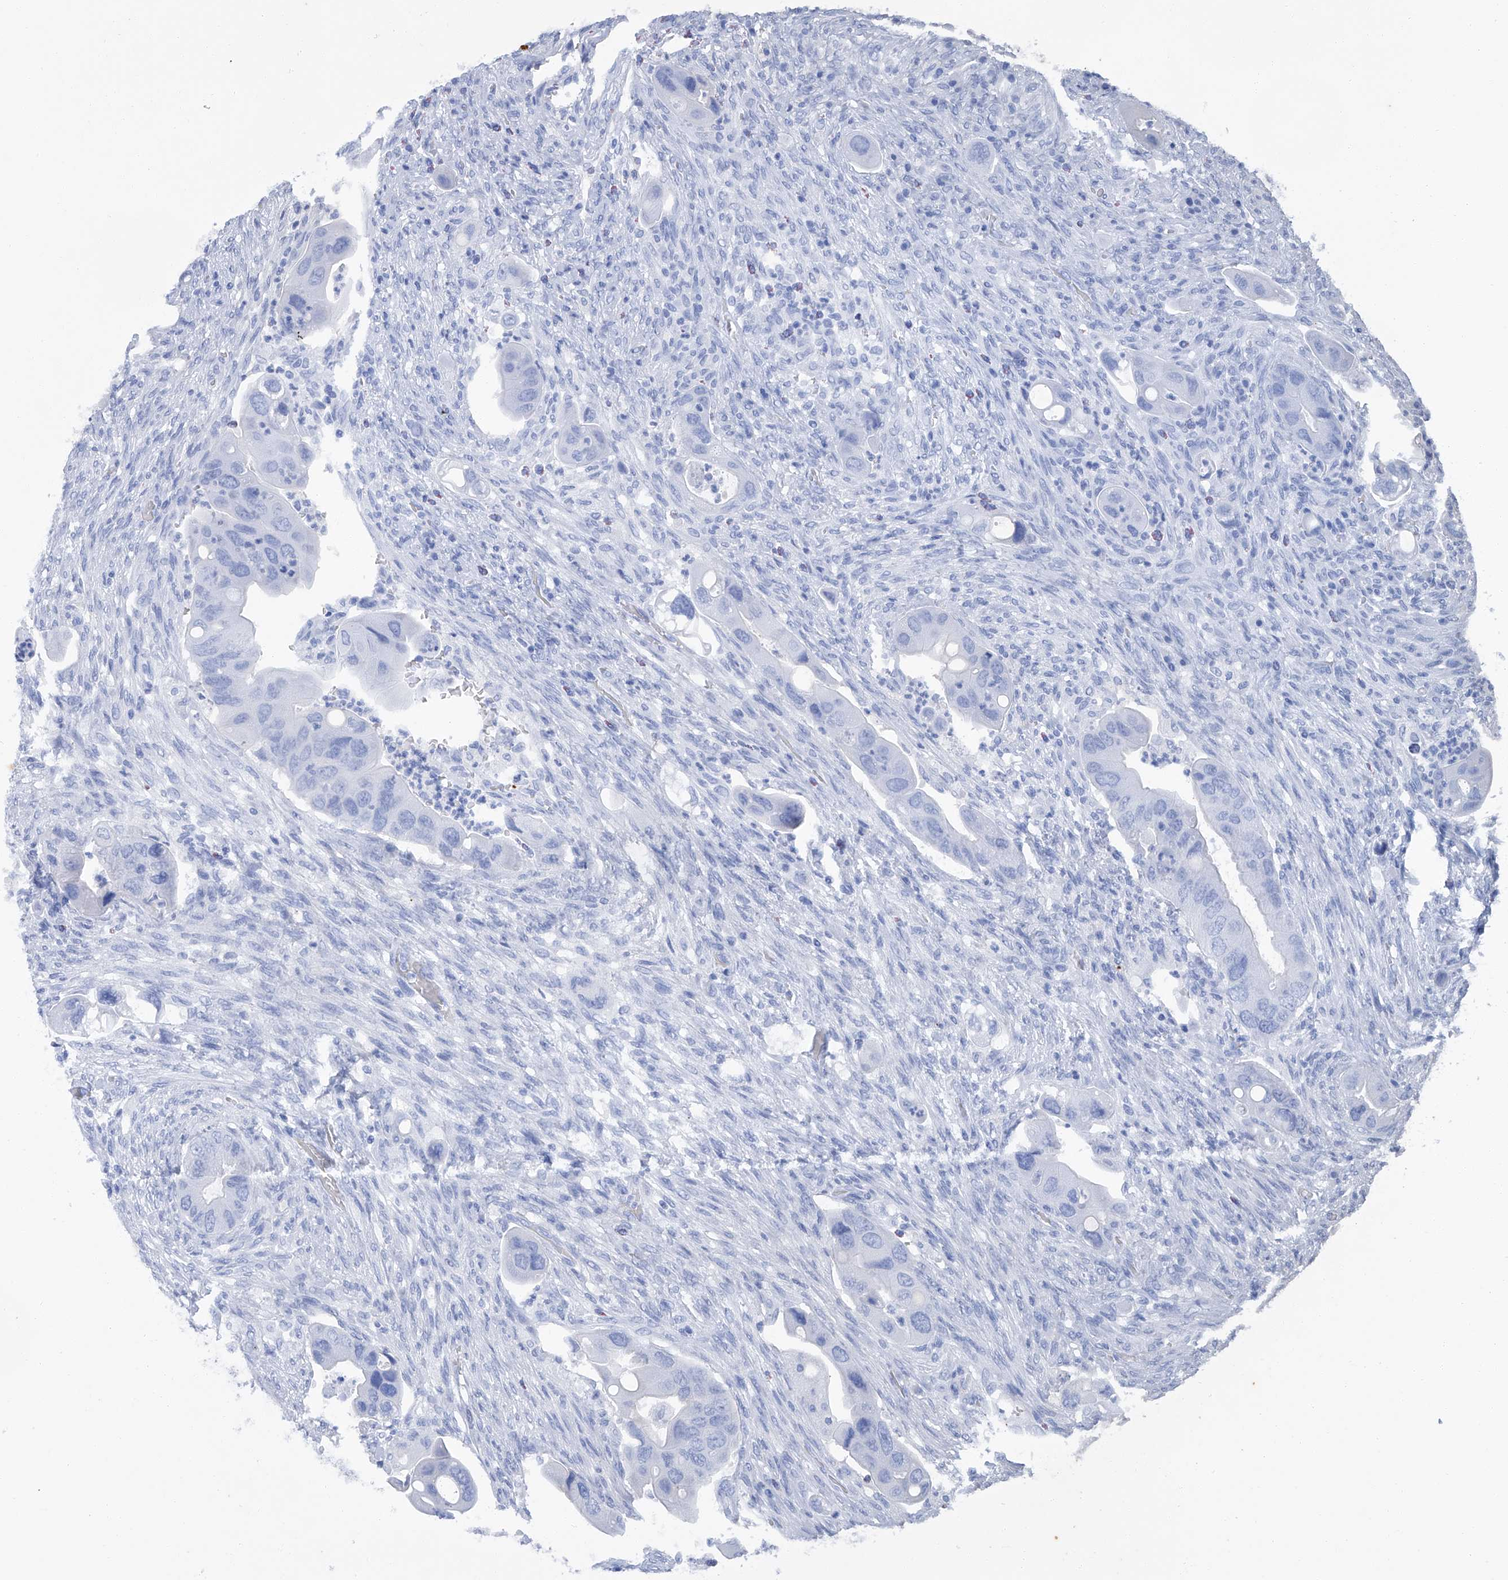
{"staining": {"intensity": "negative", "quantity": "none", "location": "none"}, "tissue": "colorectal cancer", "cell_type": "Tumor cells", "image_type": "cancer", "snomed": [{"axis": "morphology", "description": "Adenocarcinoma, NOS"}, {"axis": "topography", "description": "Rectum"}], "caption": "The immunohistochemistry photomicrograph has no significant expression in tumor cells of adenocarcinoma (colorectal) tissue.", "gene": "GPT", "patient": {"sex": "female", "age": 57}}